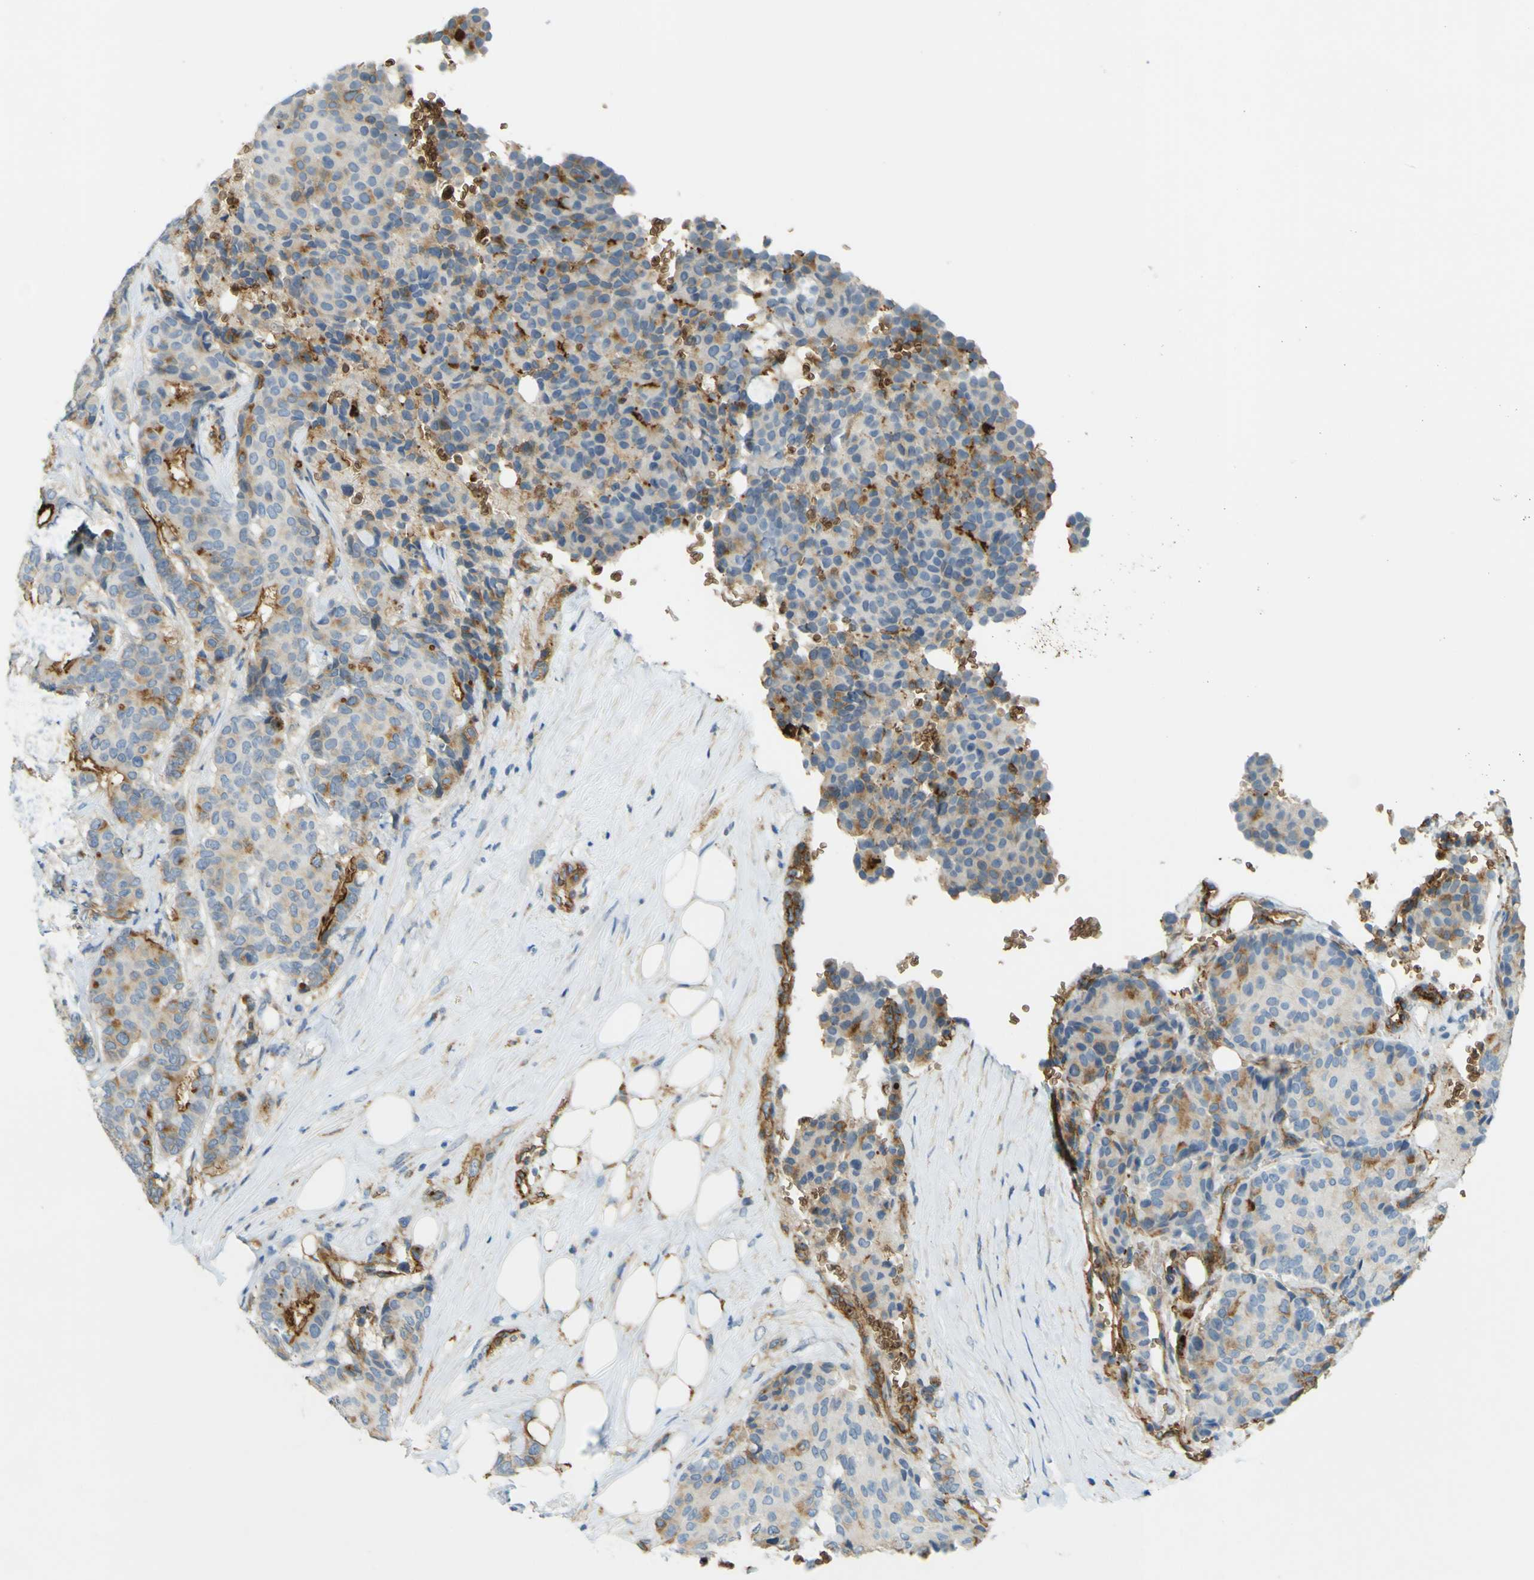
{"staining": {"intensity": "weak", "quantity": "25%-75%", "location": "cytoplasmic/membranous"}, "tissue": "breast cancer", "cell_type": "Tumor cells", "image_type": "cancer", "snomed": [{"axis": "morphology", "description": "Duct carcinoma"}, {"axis": "topography", "description": "Breast"}], "caption": "A brown stain shows weak cytoplasmic/membranous expression of a protein in breast intraductal carcinoma tumor cells. The staining was performed using DAB (3,3'-diaminobenzidine), with brown indicating positive protein expression. Nuclei are stained blue with hematoxylin.", "gene": "PLXDC1", "patient": {"sex": "female", "age": 75}}